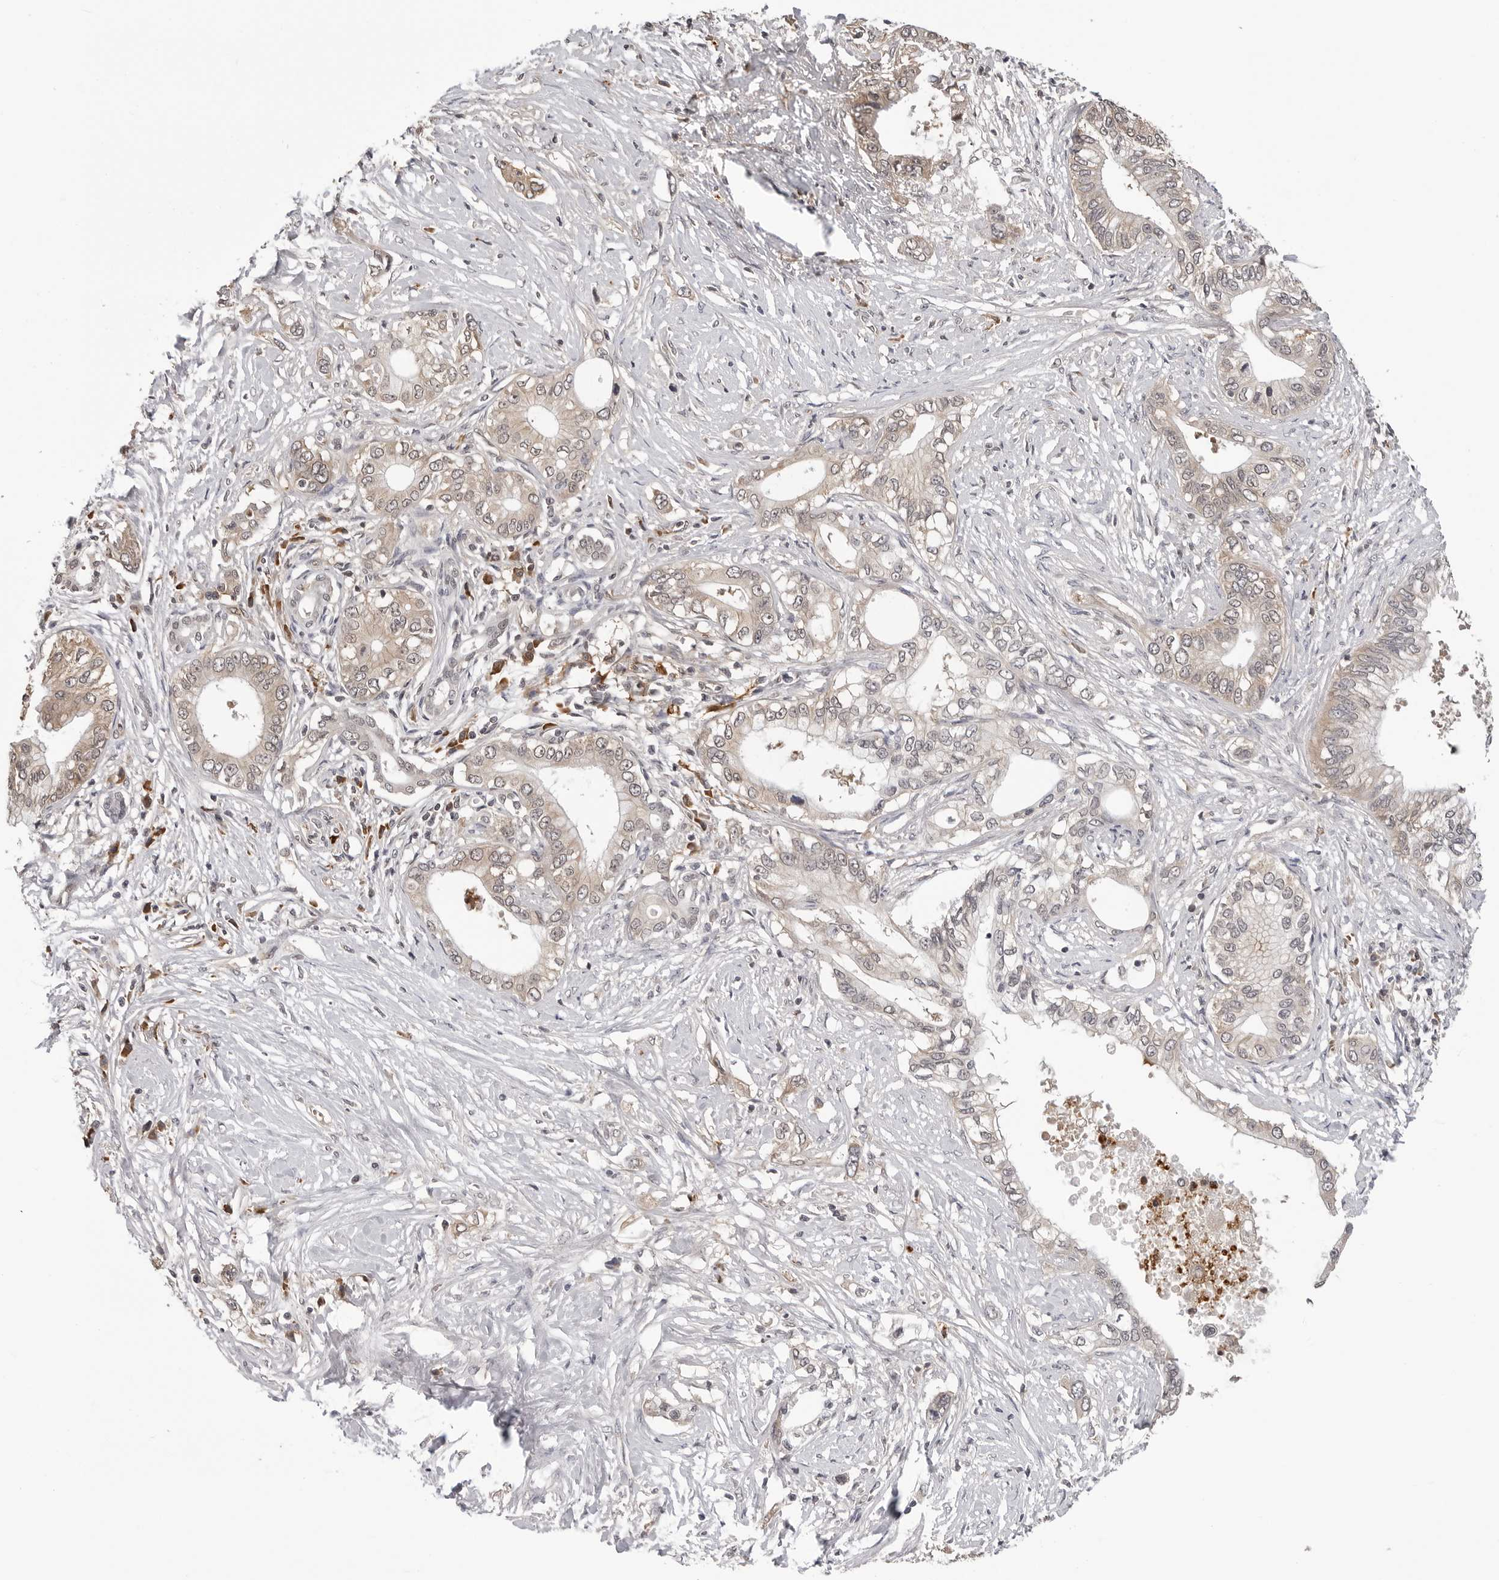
{"staining": {"intensity": "weak", "quantity": "25%-75%", "location": "cytoplasmic/membranous"}, "tissue": "pancreatic cancer", "cell_type": "Tumor cells", "image_type": "cancer", "snomed": [{"axis": "morphology", "description": "Normal tissue, NOS"}, {"axis": "morphology", "description": "Adenocarcinoma, NOS"}, {"axis": "topography", "description": "Pancreas"}, {"axis": "topography", "description": "Peripheral nerve tissue"}], "caption": "A brown stain labels weak cytoplasmic/membranous expression of a protein in human pancreatic cancer tumor cells.", "gene": "TRMT13", "patient": {"sex": "male", "age": 59}}